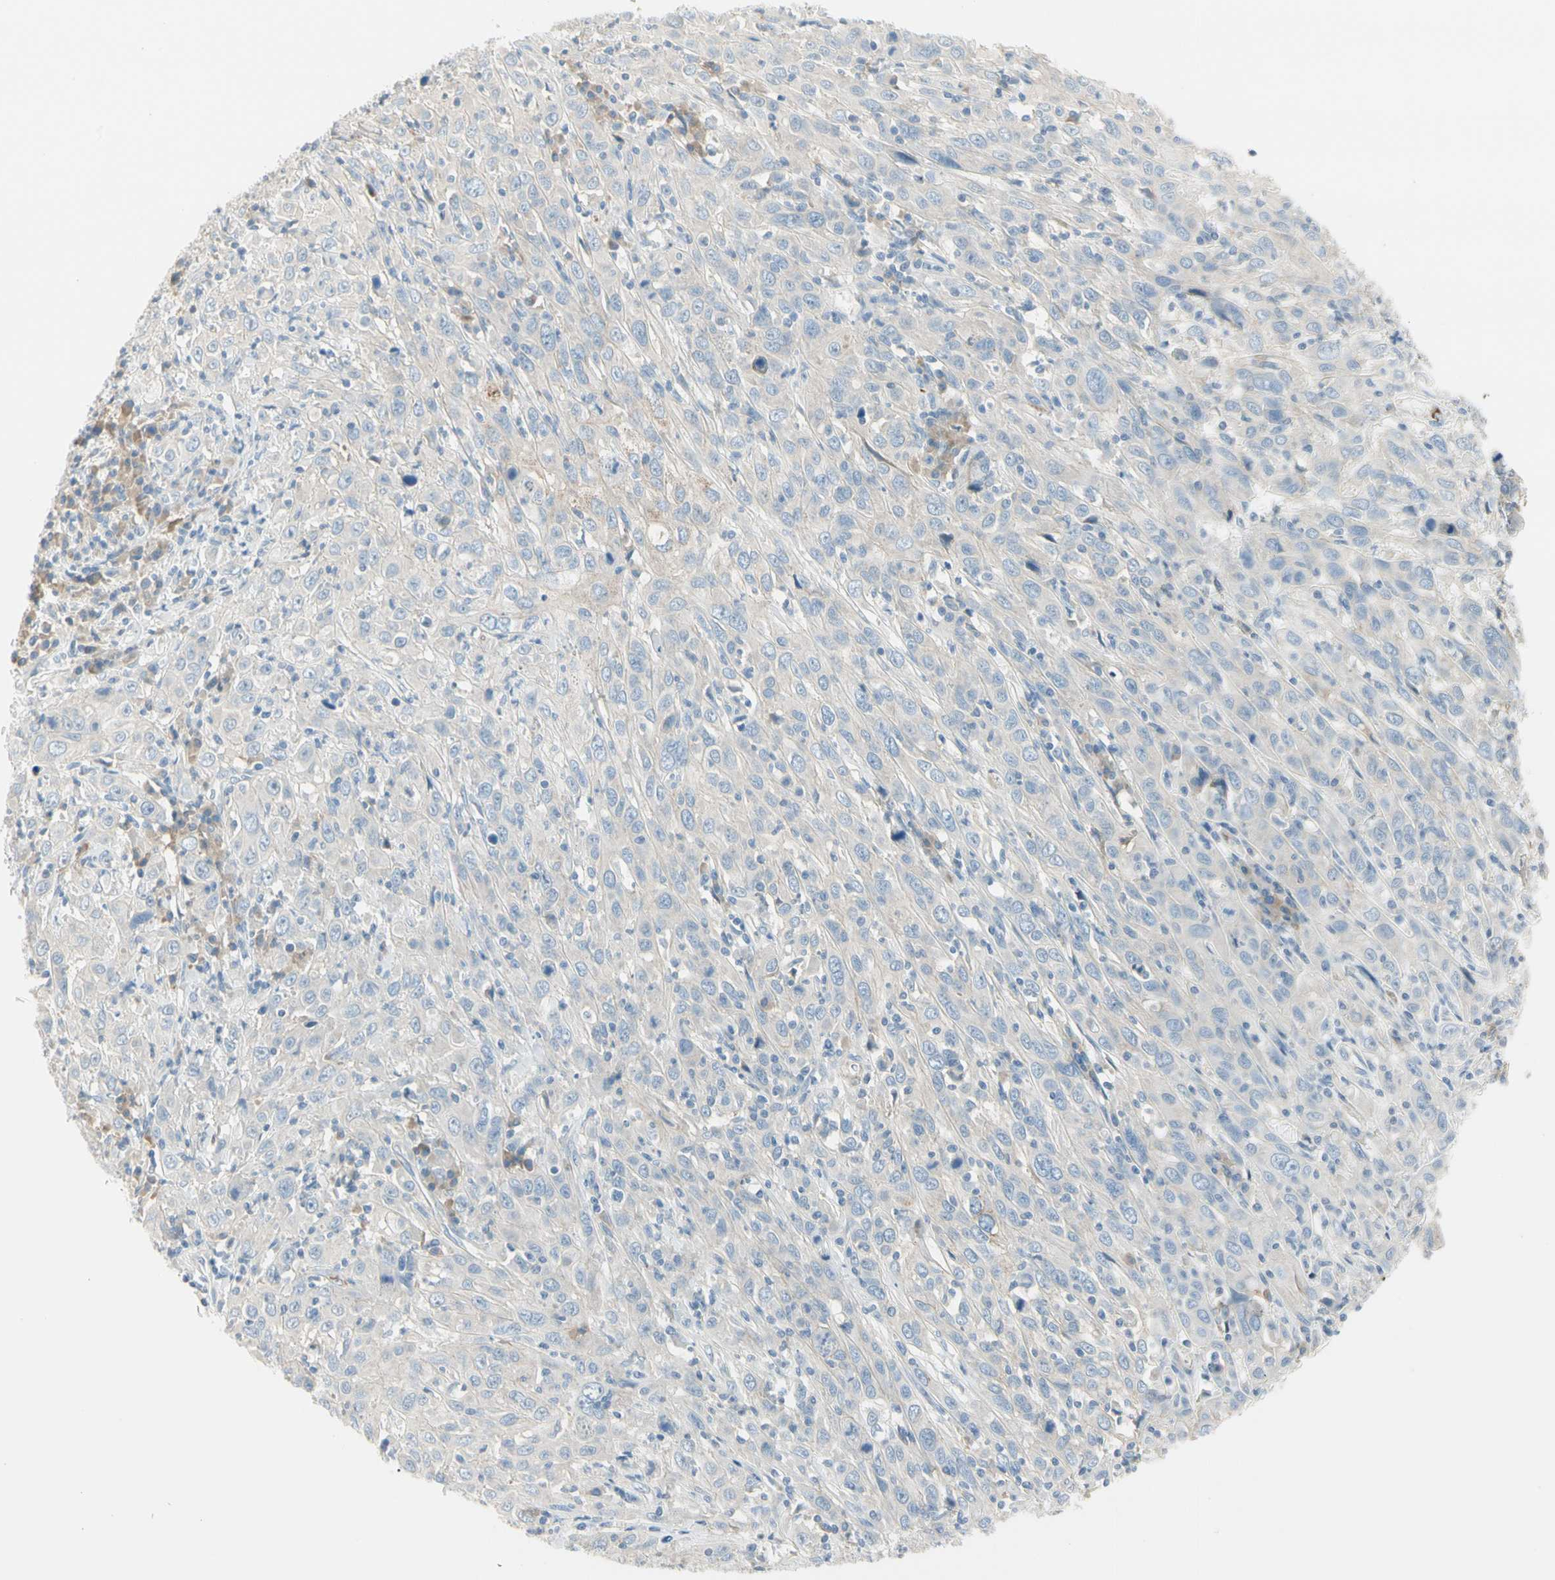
{"staining": {"intensity": "negative", "quantity": "none", "location": "none"}, "tissue": "cervical cancer", "cell_type": "Tumor cells", "image_type": "cancer", "snomed": [{"axis": "morphology", "description": "Squamous cell carcinoma, NOS"}, {"axis": "topography", "description": "Cervix"}], "caption": "Histopathology image shows no significant protein positivity in tumor cells of cervical cancer (squamous cell carcinoma).", "gene": "SLC6A15", "patient": {"sex": "female", "age": 46}}